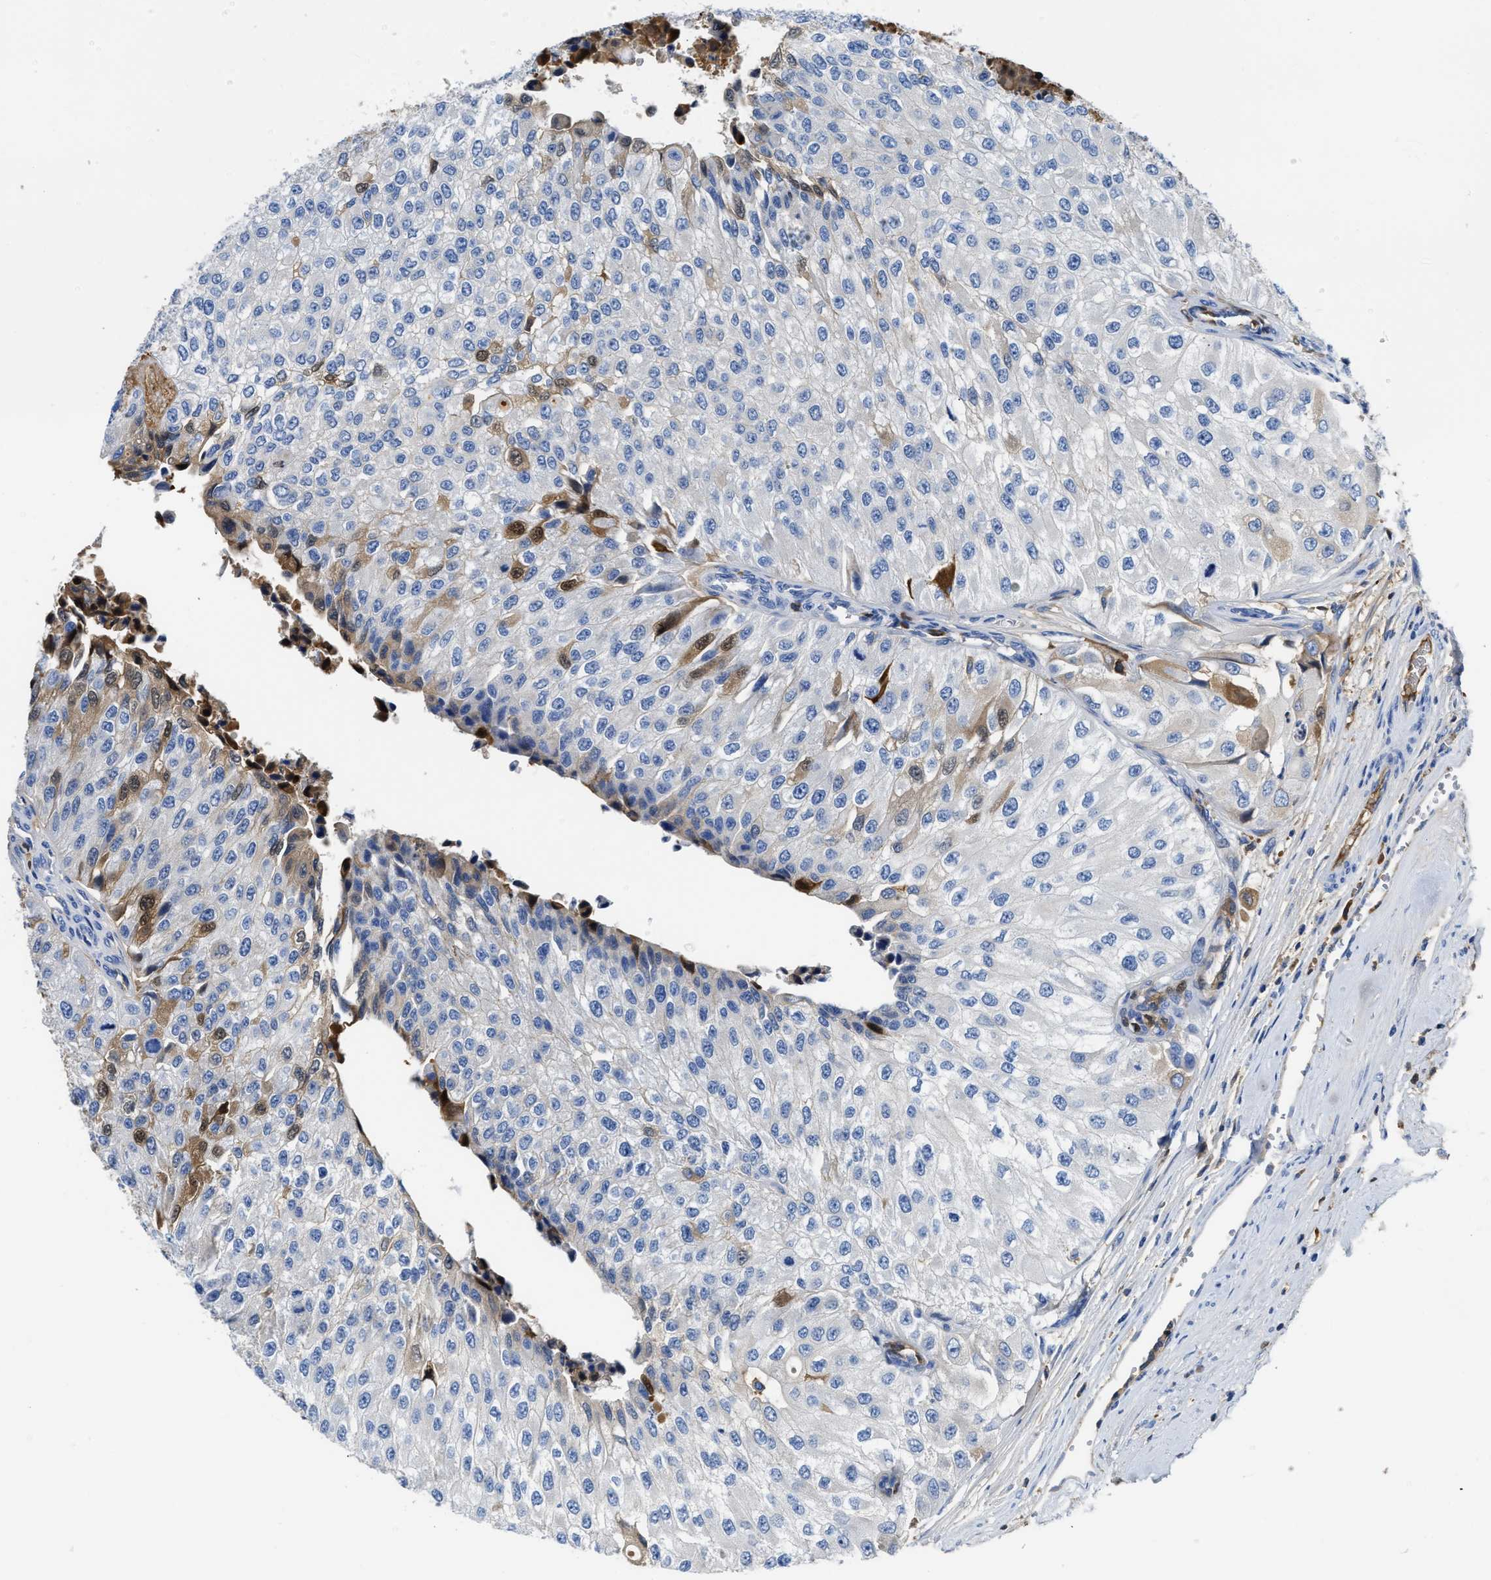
{"staining": {"intensity": "moderate", "quantity": "<25%", "location": "cytoplasmic/membranous,nuclear"}, "tissue": "urothelial cancer", "cell_type": "Tumor cells", "image_type": "cancer", "snomed": [{"axis": "morphology", "description": "Urothelial carcinoma, High grade"}, {"axis": "topography", "description": "Kidney"}, {"axis": "topography", "description": "Urinary bladder"}], "caption": "IHC staining of urothelial cancer, which exhibits low levels of moderate cytoplasmic/membranous and nuclear positivity in about <25% of tumor cells indicating moderate cytoplasmic/membranous and nuclear protein positivity. The staining was performed using DAB (3,3'-diaminobenzidine) (brown) for protein detection and nuclei were counterstained in hematoxylin (blue).", "gene": "GC", "patient": {"sex": "male", "age": 77}}